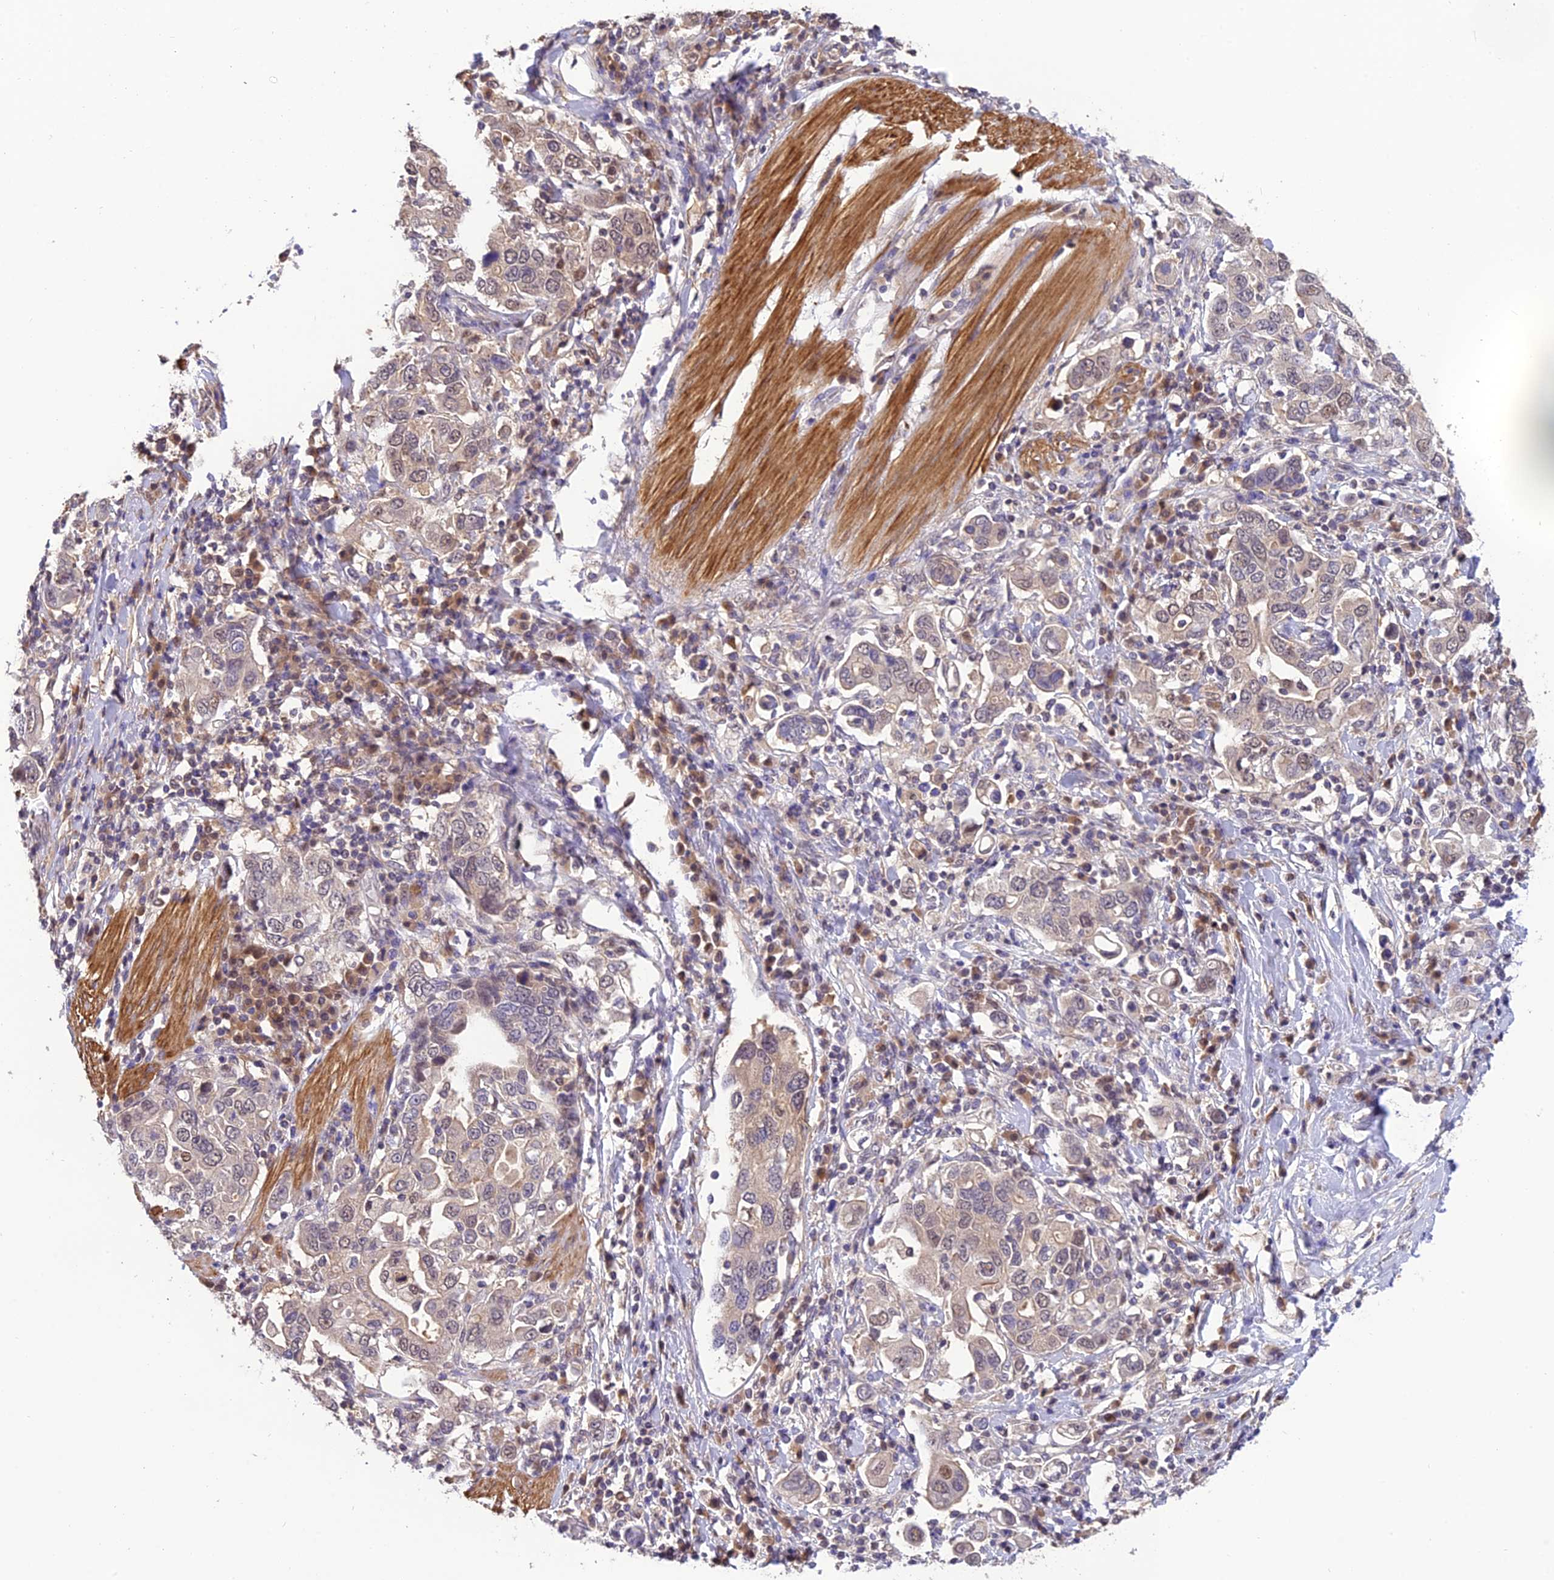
{"staining": {"intensity": "weak", "quantity": "<25%", "location": "cytoplasmic/membranous"}, "tissue": "stomach cancer", "cell_type": "Tumor cells", "image_type": "cancer", "snomed": [{"axis": "morphology", "description": "Adenocarcinoma, NOS"}, {"axis": "topography", "description": "Stomach, upper"}], "caption": "High power microscopy image of an IHC image of adenocarcinoma (stomach), revealing no significant positivity in tumor cells.", "gene": "PSMB3", "patient": {"sex": "male", "age": 62}}